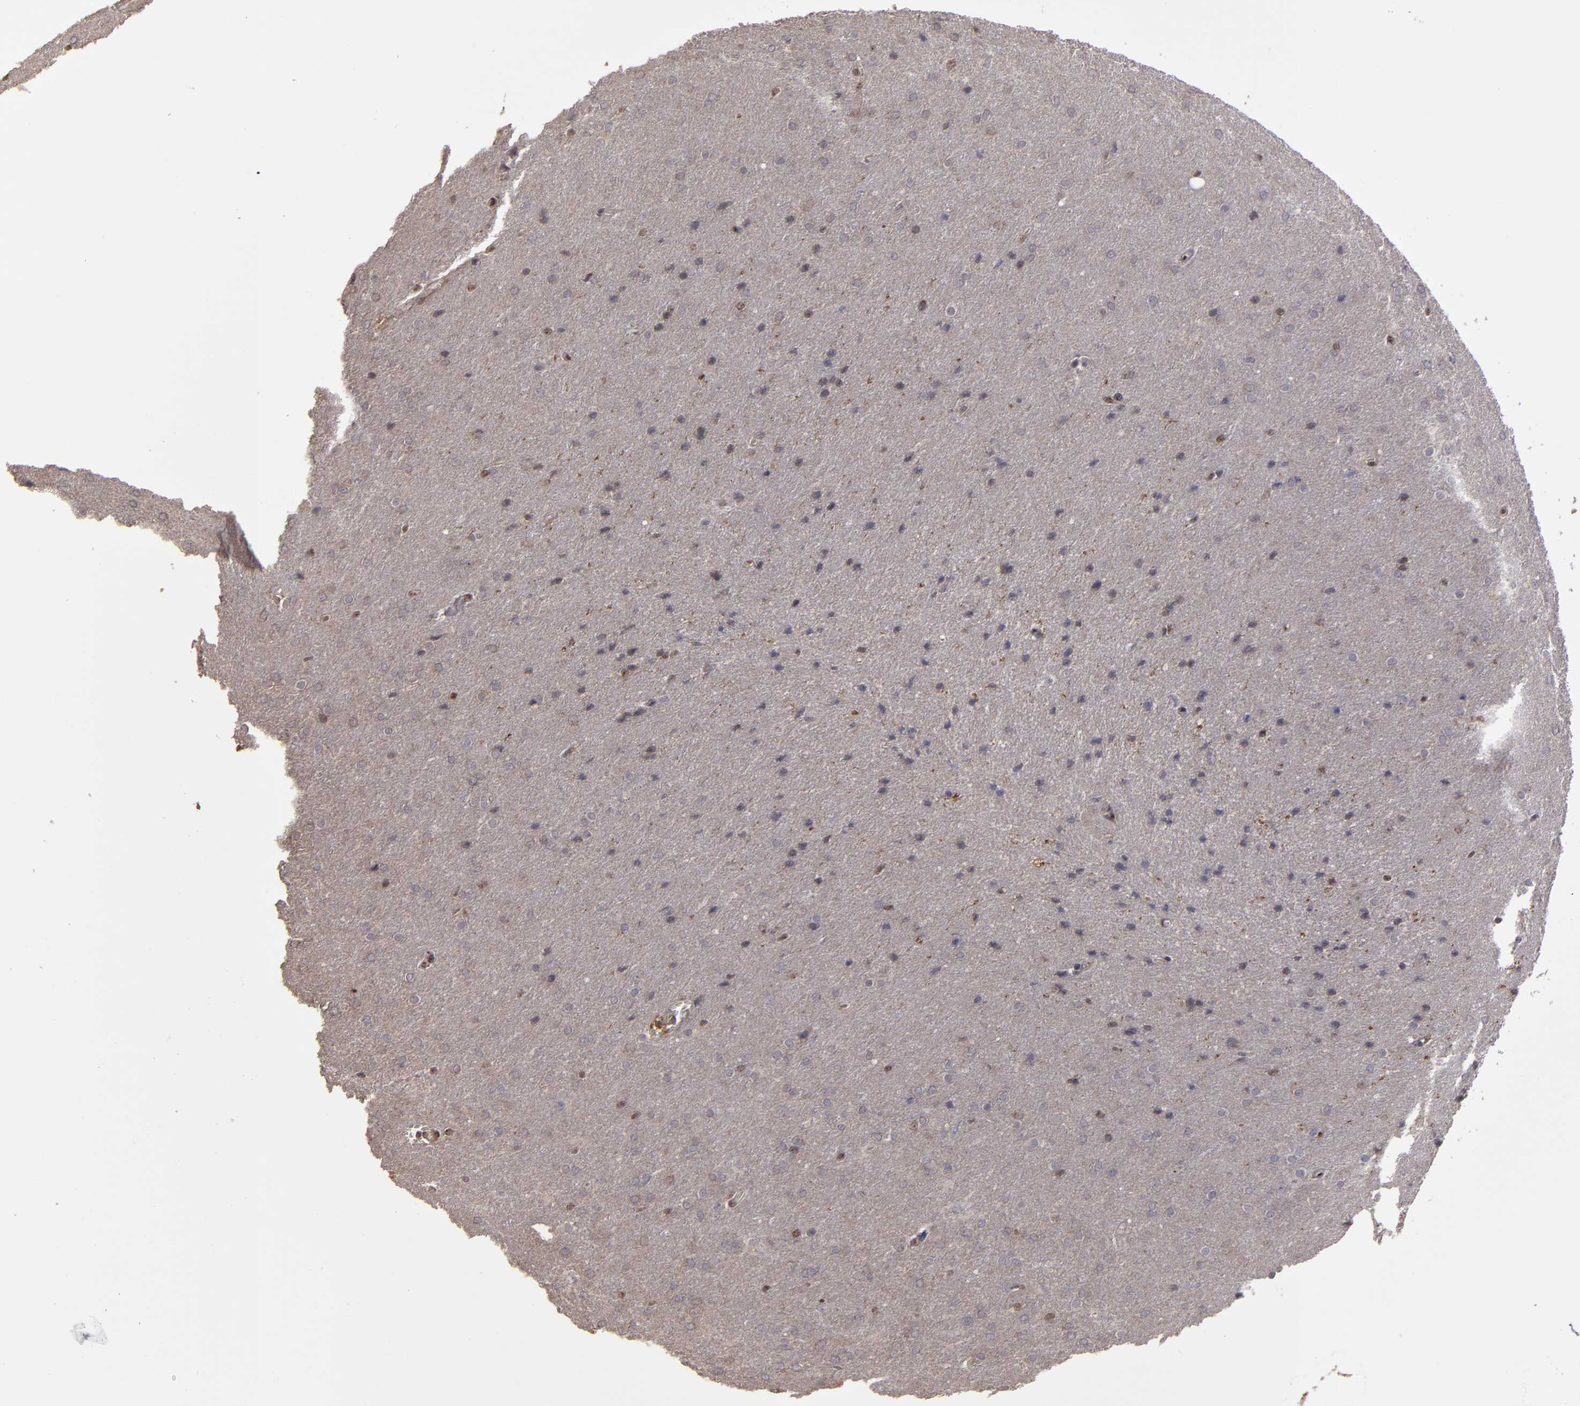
{"staining": {"intensity": "negative", "quantity": "none", "location": "none"}, "tissue": "glioma", "cell_type": "Tumor cells", "image_type": "cancer", "snomed": [{"axis": "morphology", "description": "Glioma, malignant, Low grade"}, {"axis": "topography", "description": "Brain"}], "caption": "Immunohistochemical staining of human glioma shows no significant staining in tumor cells. (Brightfield microscopy of DAB immunohistochemistry at high magnification).", "gene": "CD55", "patient": {"sex": "female", "age": 32}}